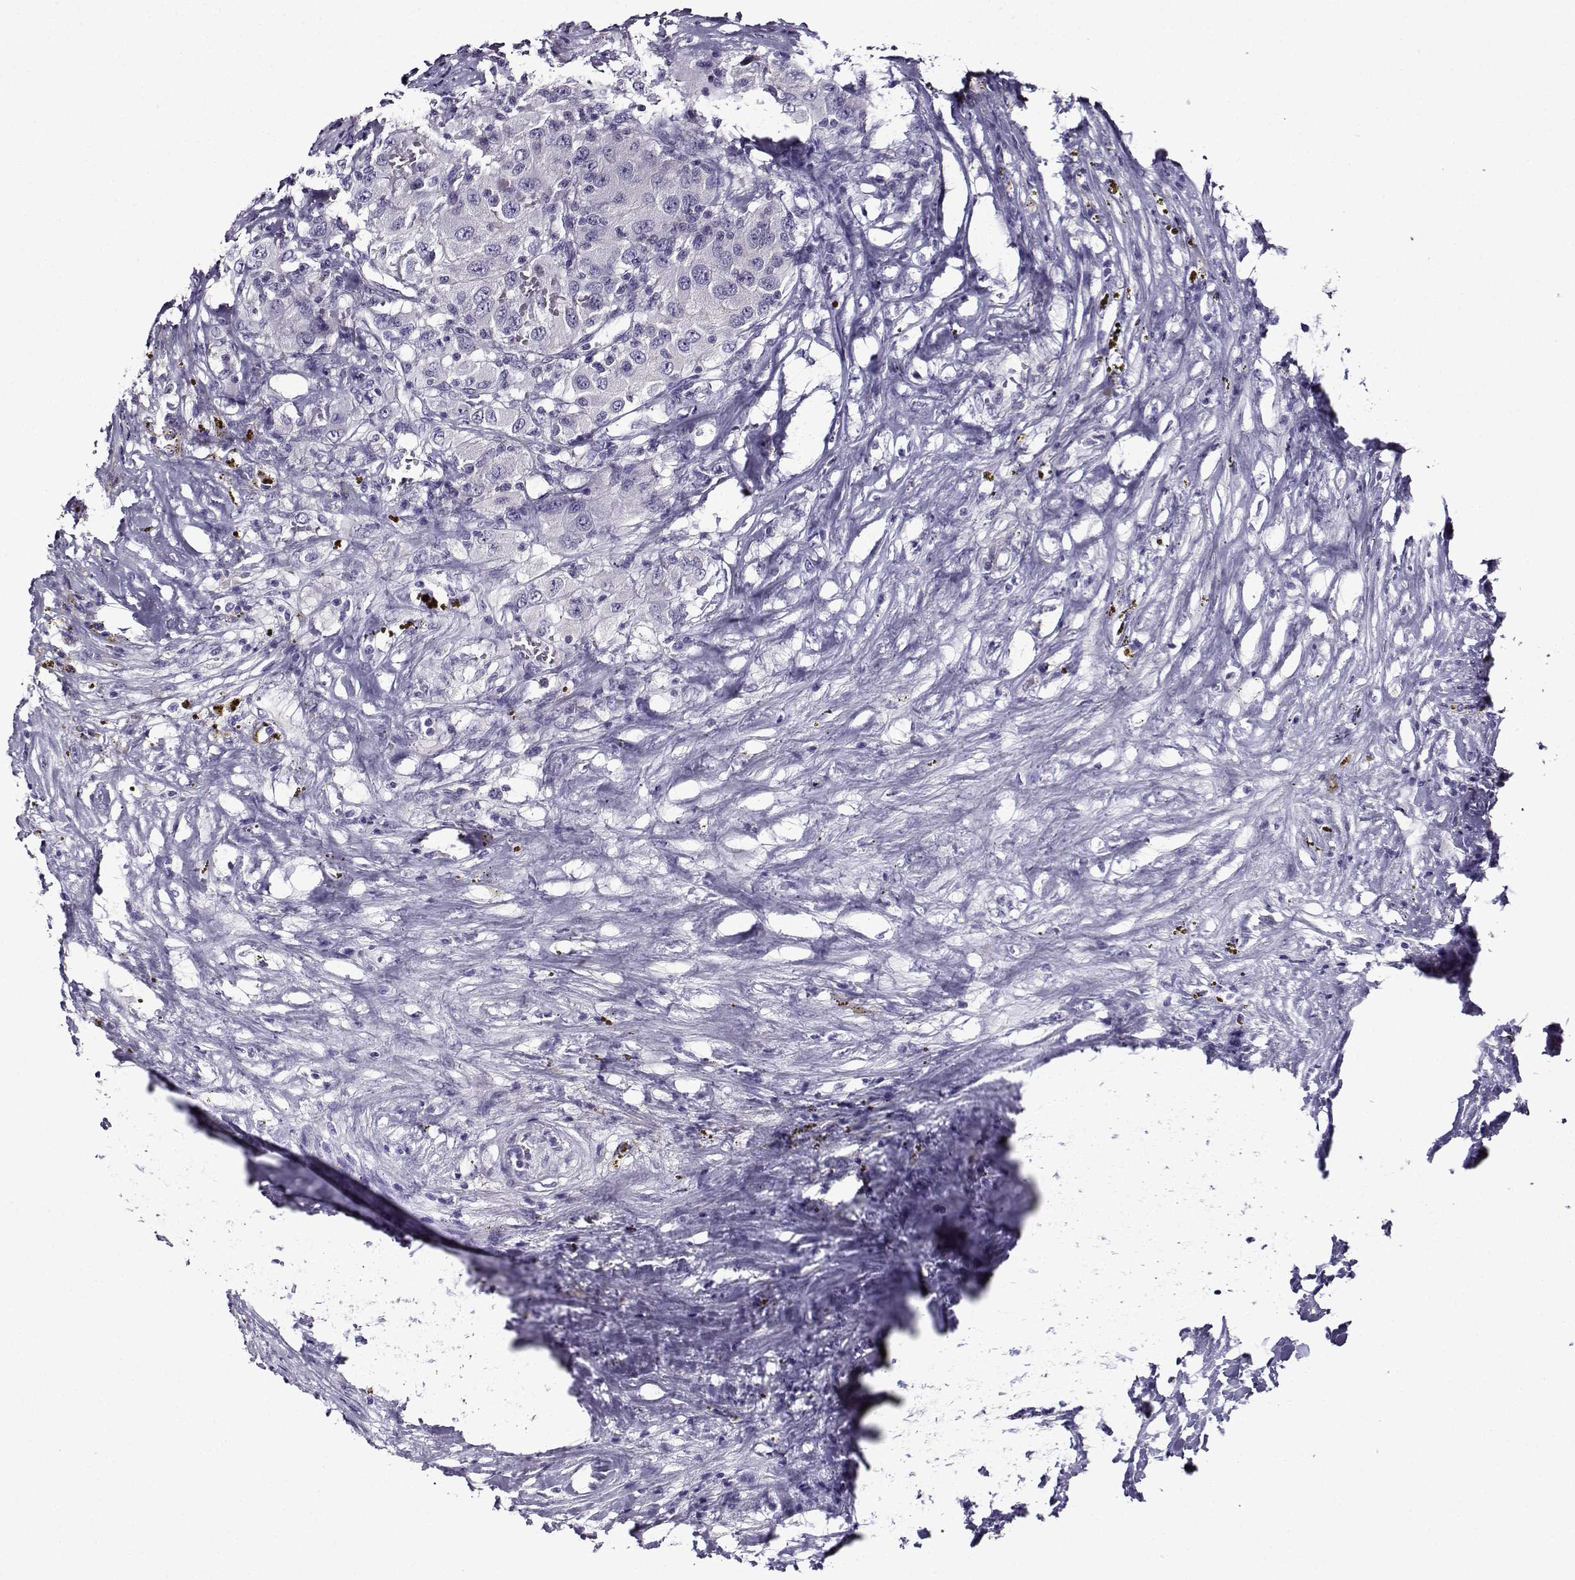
{"staining": {"intensity": "negative", "quantity": "none", "location": "none"}, "tissue": "renal cancer", "cell_type": "Tumor cells", "image_type": "cancer", "snomed": [{"axis": "morphology", "description": "Adenocarcinoma, NOS"}, {"axis": "topography", "description": "Kidney"}], "caption": "DAB (3,3'-diaminobenzidine) immunohistochemical staining of human adenocarcinoma (renal) shows no significant expression in tumor cells.", "gene": "TMEM266", "patient": {"sex": "female", "age": 67}}